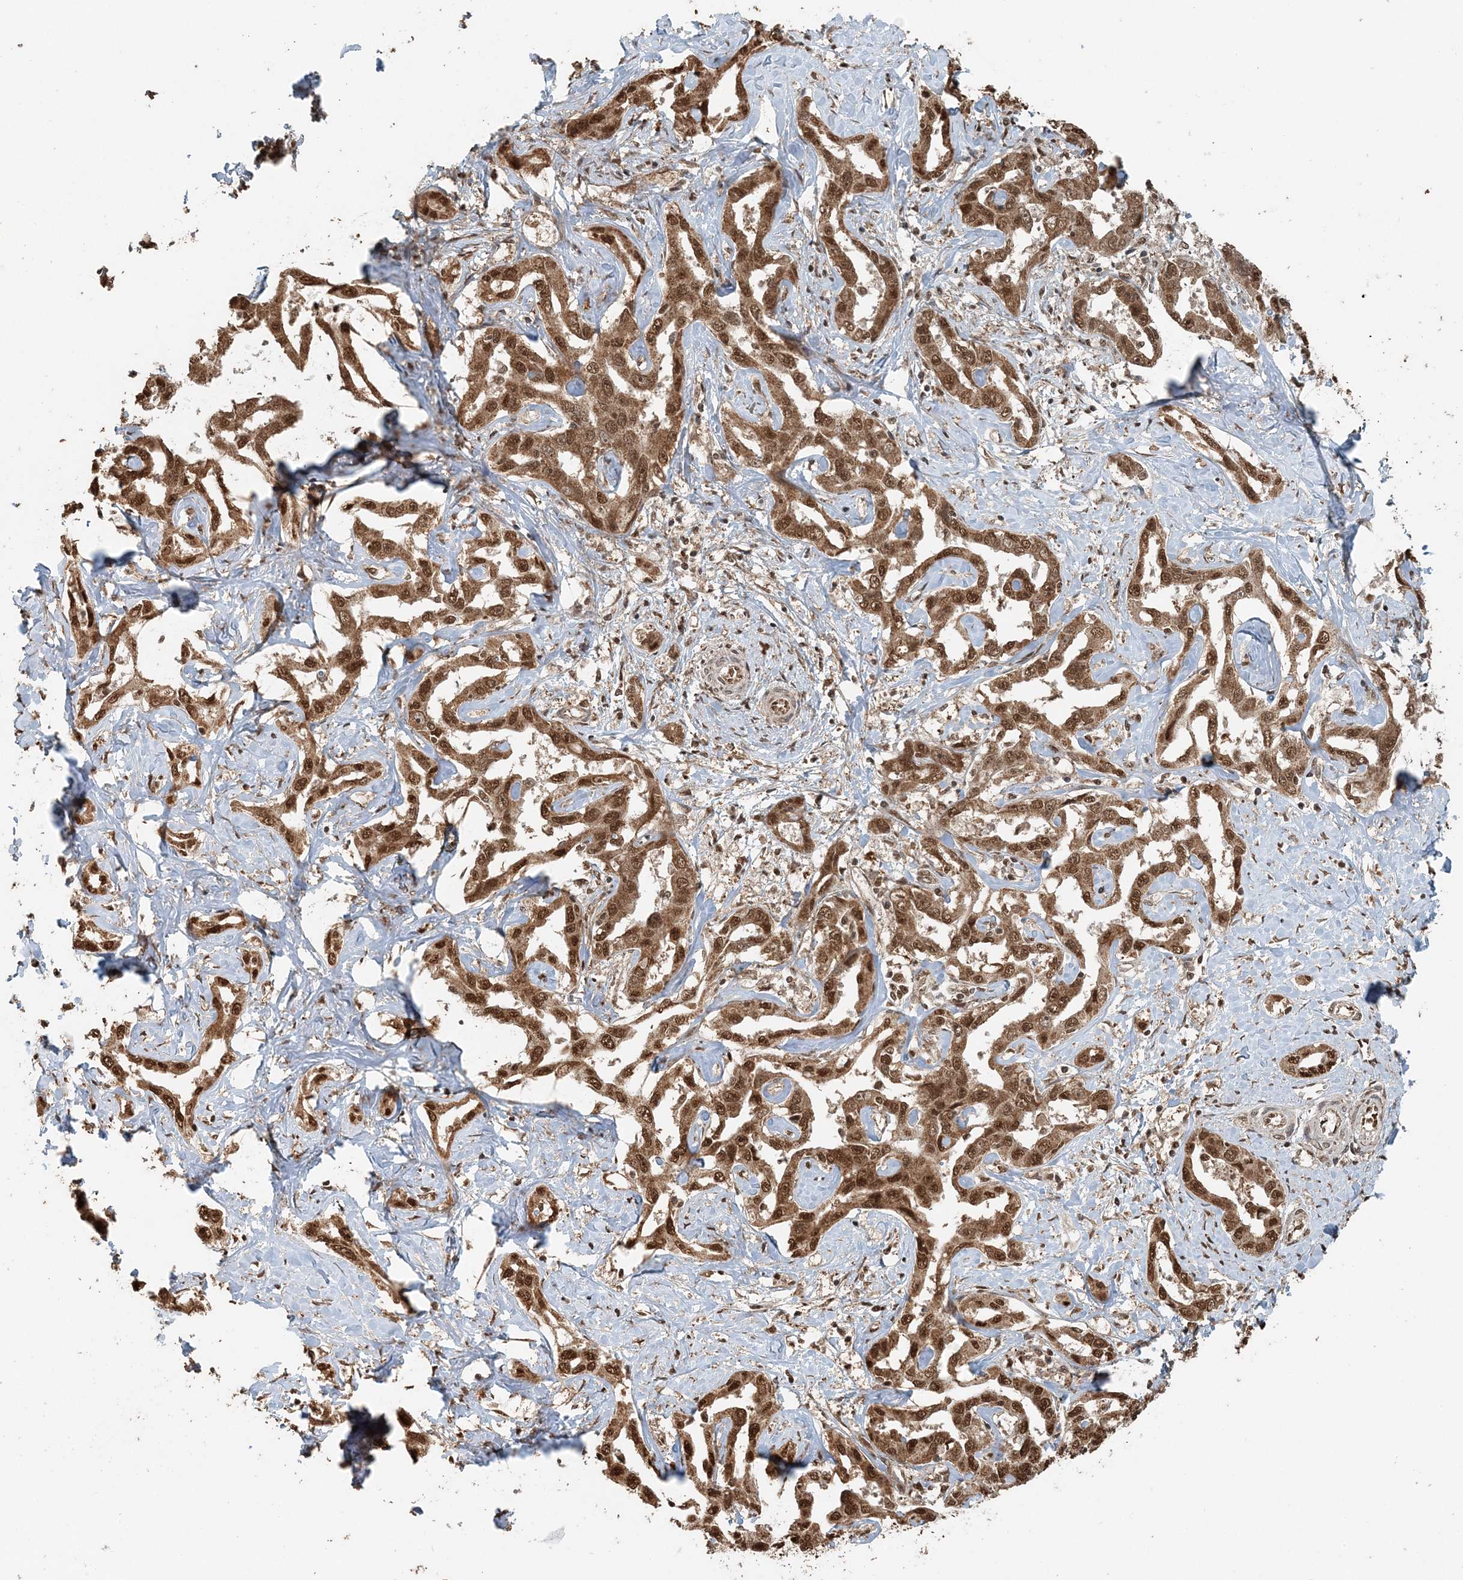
{"staining": {"intensity": "moderate", "quantity": ">75%", "location": "cytoplasmic/membranous,nuclear"}, "tissue": "liver cancer", "cell_type": "Tumor cells", "image_type": "cancer", "snomed": [{"axis": "morphology", "description": "Cholangiocarcinoma"}, {"axis": "topography", "description": "Liver"}], "caption": "Liver cancer (cholangiocarcinoma) stained with a brown dye reveals moderate cytoplasmic/membranous and nuclear positive staining in approximately >75% of tumor cells.", "gene": "ARHGAP35", "patient": {"sex": "male", "age": 59}}